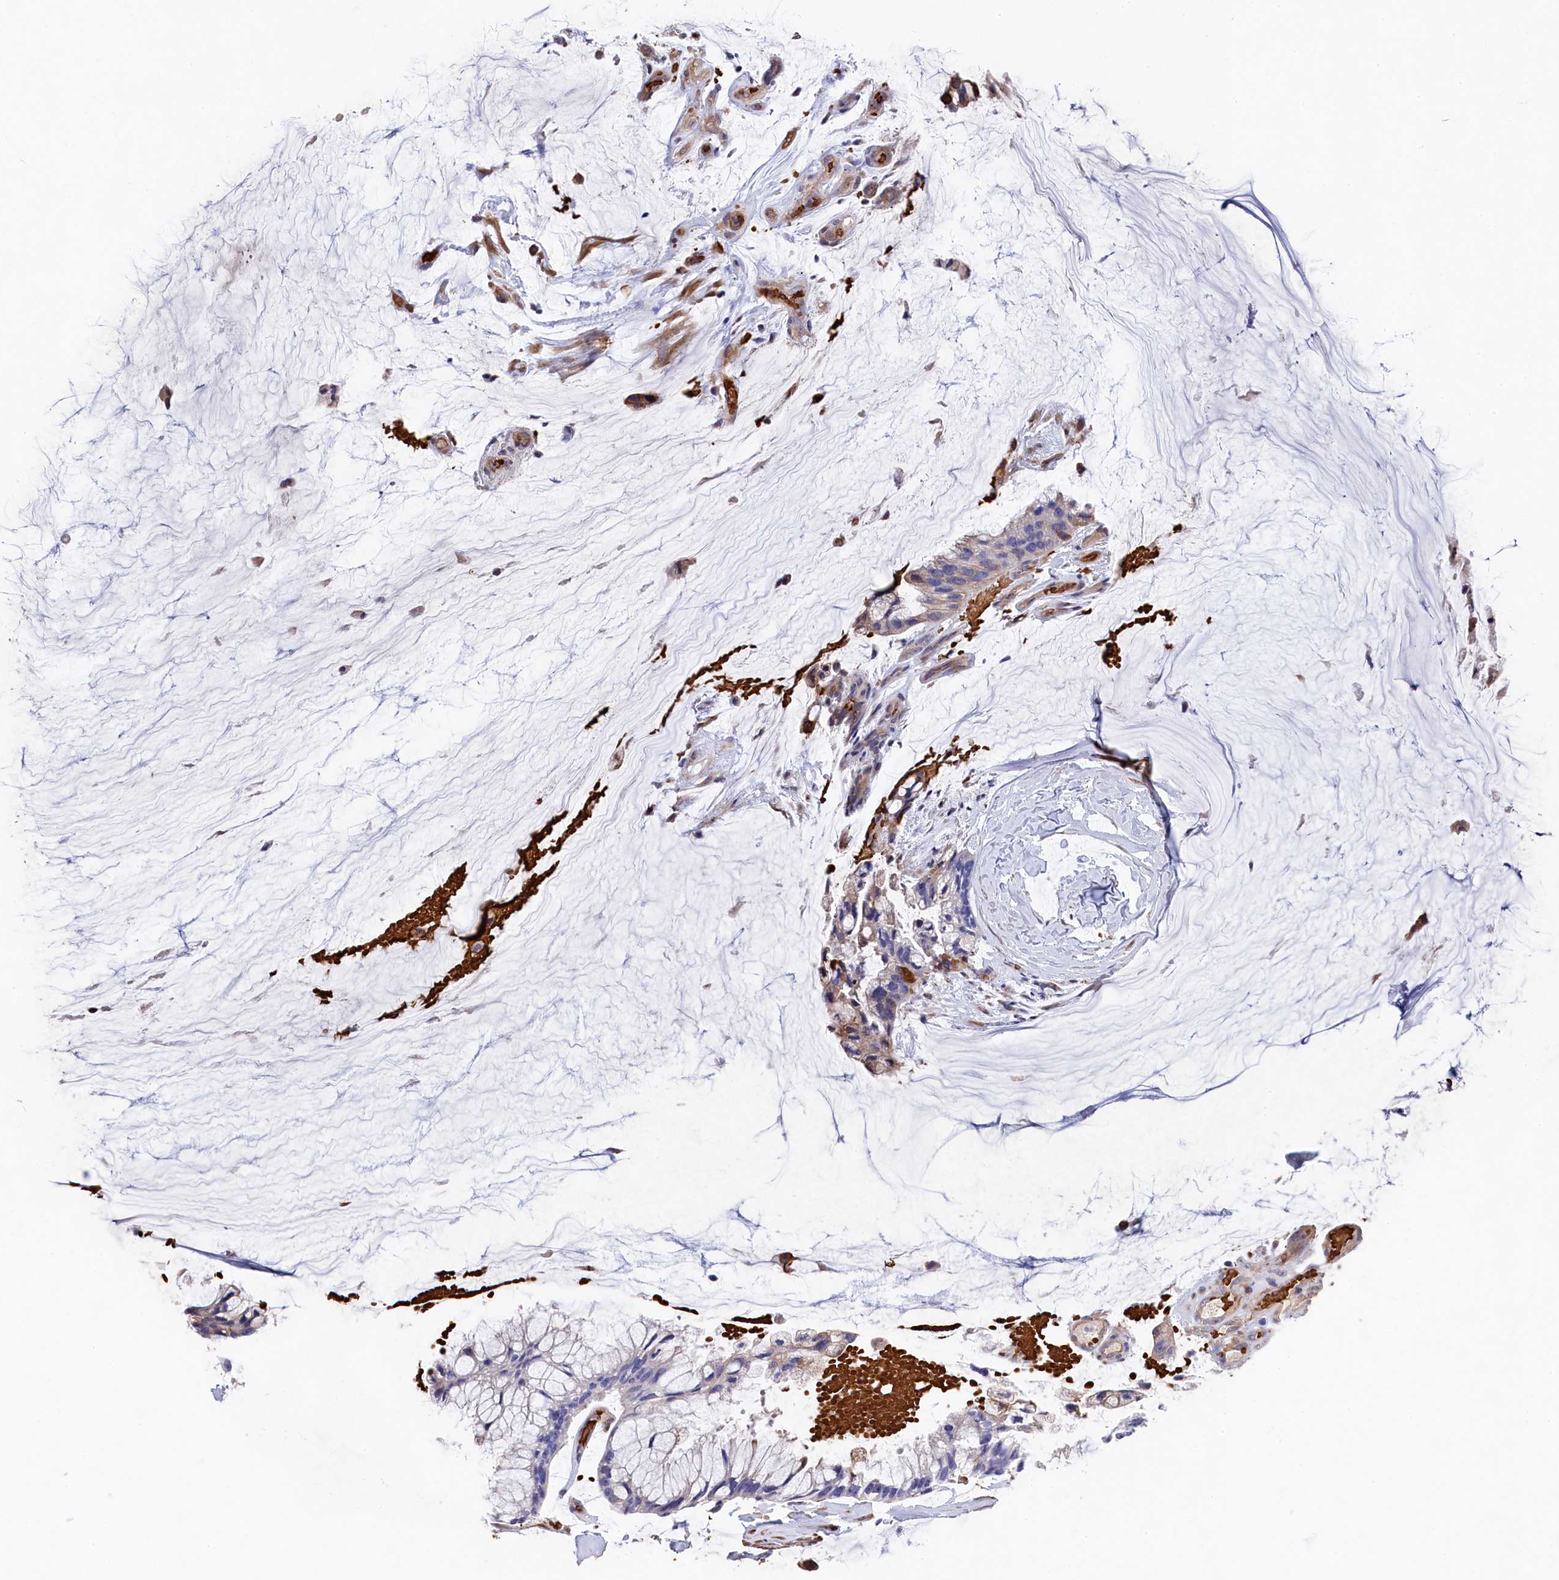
{"staining": {"intensity": "moderate", "quantity": "<25%", "location": "cytoplasmic/membranous"}, "tissue": "ovarian cancer", "cell_type": "Tumor cells", "image_type": "cancer", "snomed": [{"axis": "morphology", "description": "Cystadenocarcinoma, mucinous, NOS"}, {"axis": "topography", "description": "Ovary"}], "caption": "Tumor cells reveal low levels of moderate cytoplasmic/membranous staining in about <25% of cells in ovarian cancer (mucinous cystadenocarcinoma).", "gene": "LHFPL4", "patient": {"sex": "female", "age": 39}}